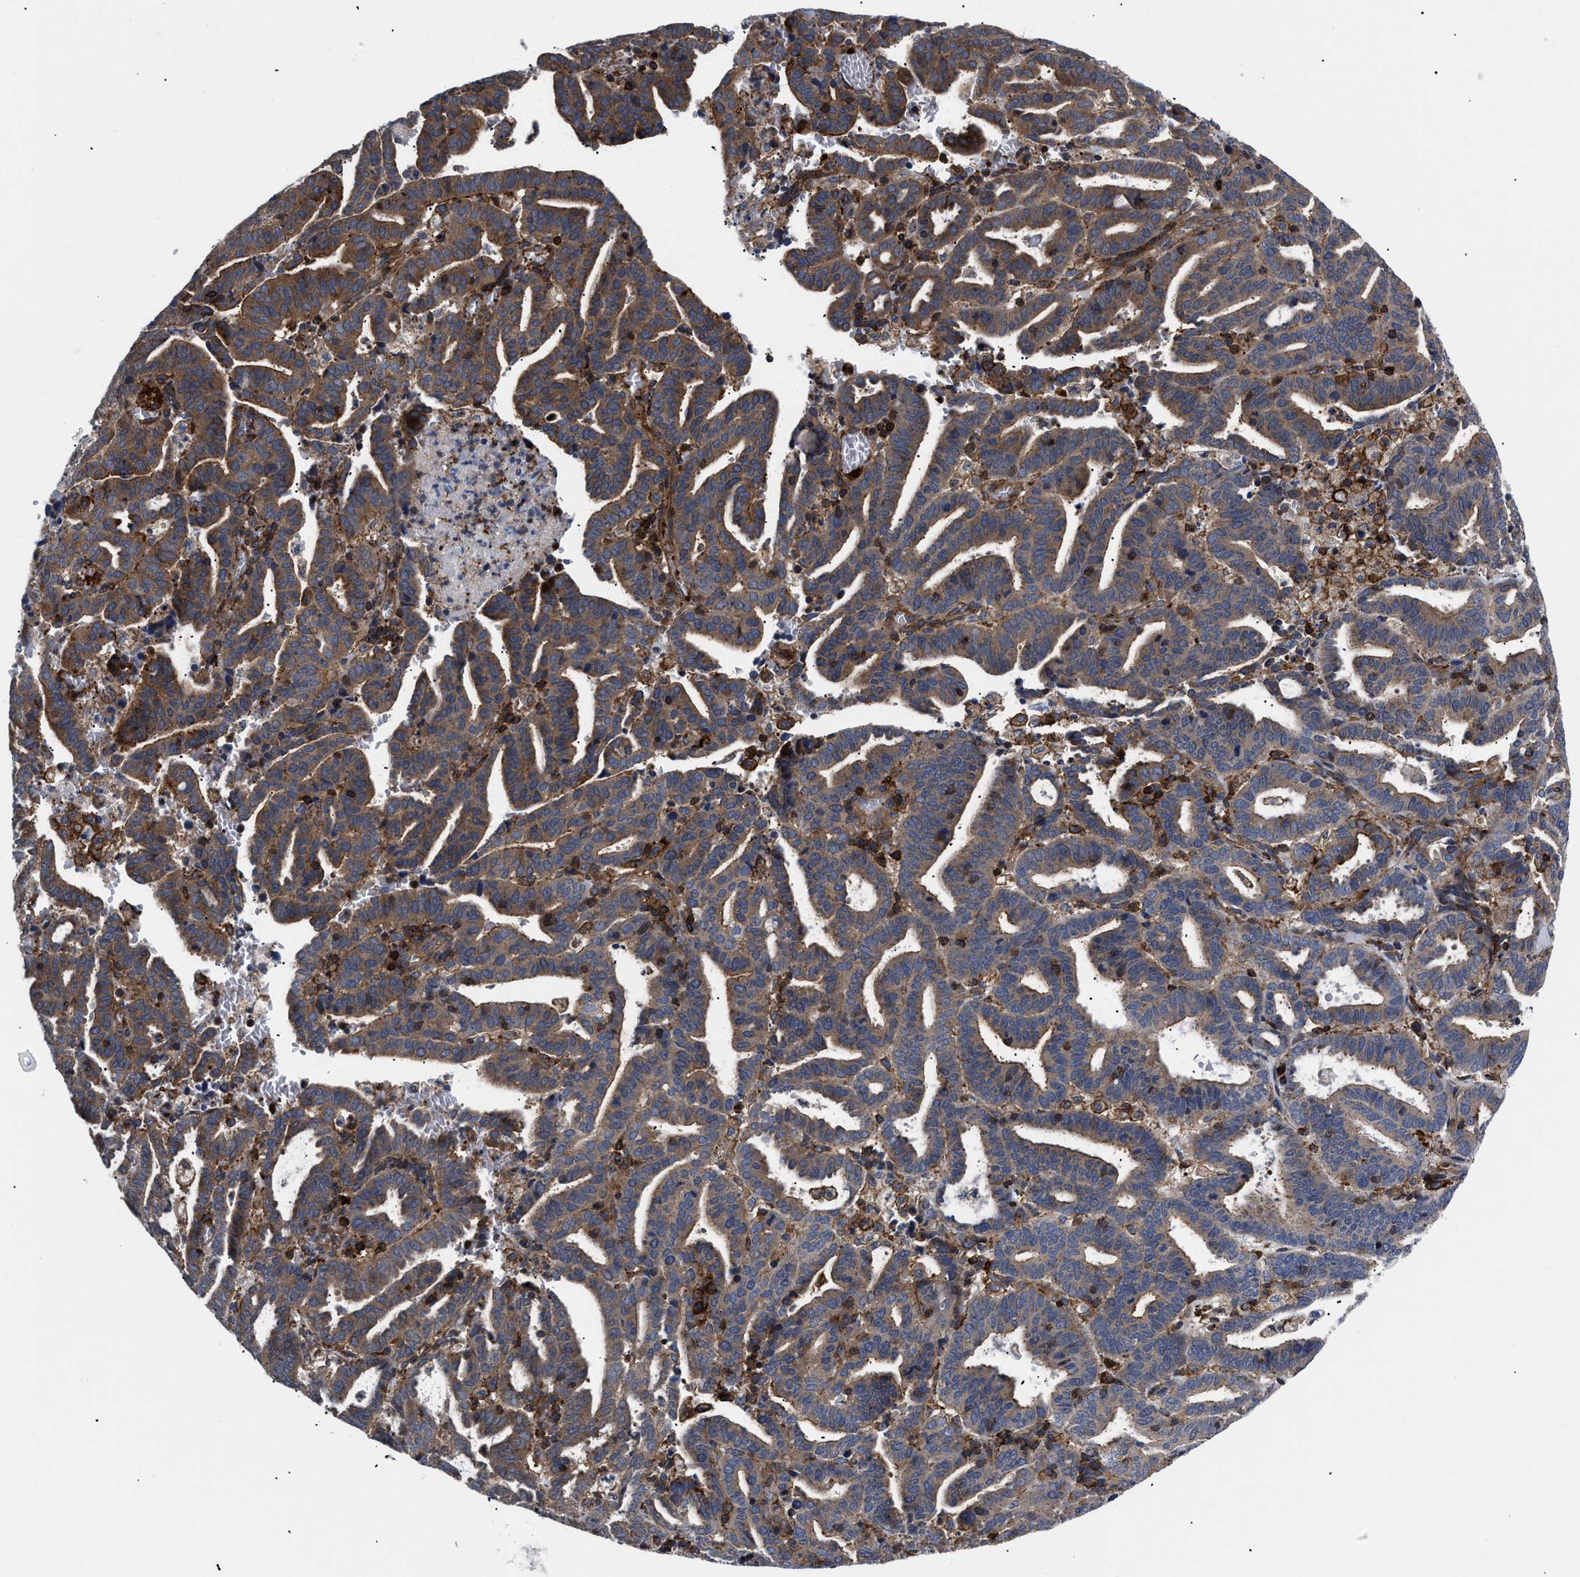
{"staining": {"intensity": "strong", "quantity": ">75%", "location": "cytoplasmic/membranous"}, "tissue": "endometrial cancer", "cell_type": "Tumor cells", "image_type": "cancer", "snomed": [{"axis": "morphology", "description": "Adenocarcinoma, NOS"}, {"axis": "topography", "description": "Uterus"}], "caption": "There is high levels of strong cytoplasmic/membranous staining in tumor cells of adenocarcinoma (endometrial), as demonstrated by immunohistochemical staining (brown color).", "gene": "SPAST", "patient": {"sex": "female", "age": 83}}